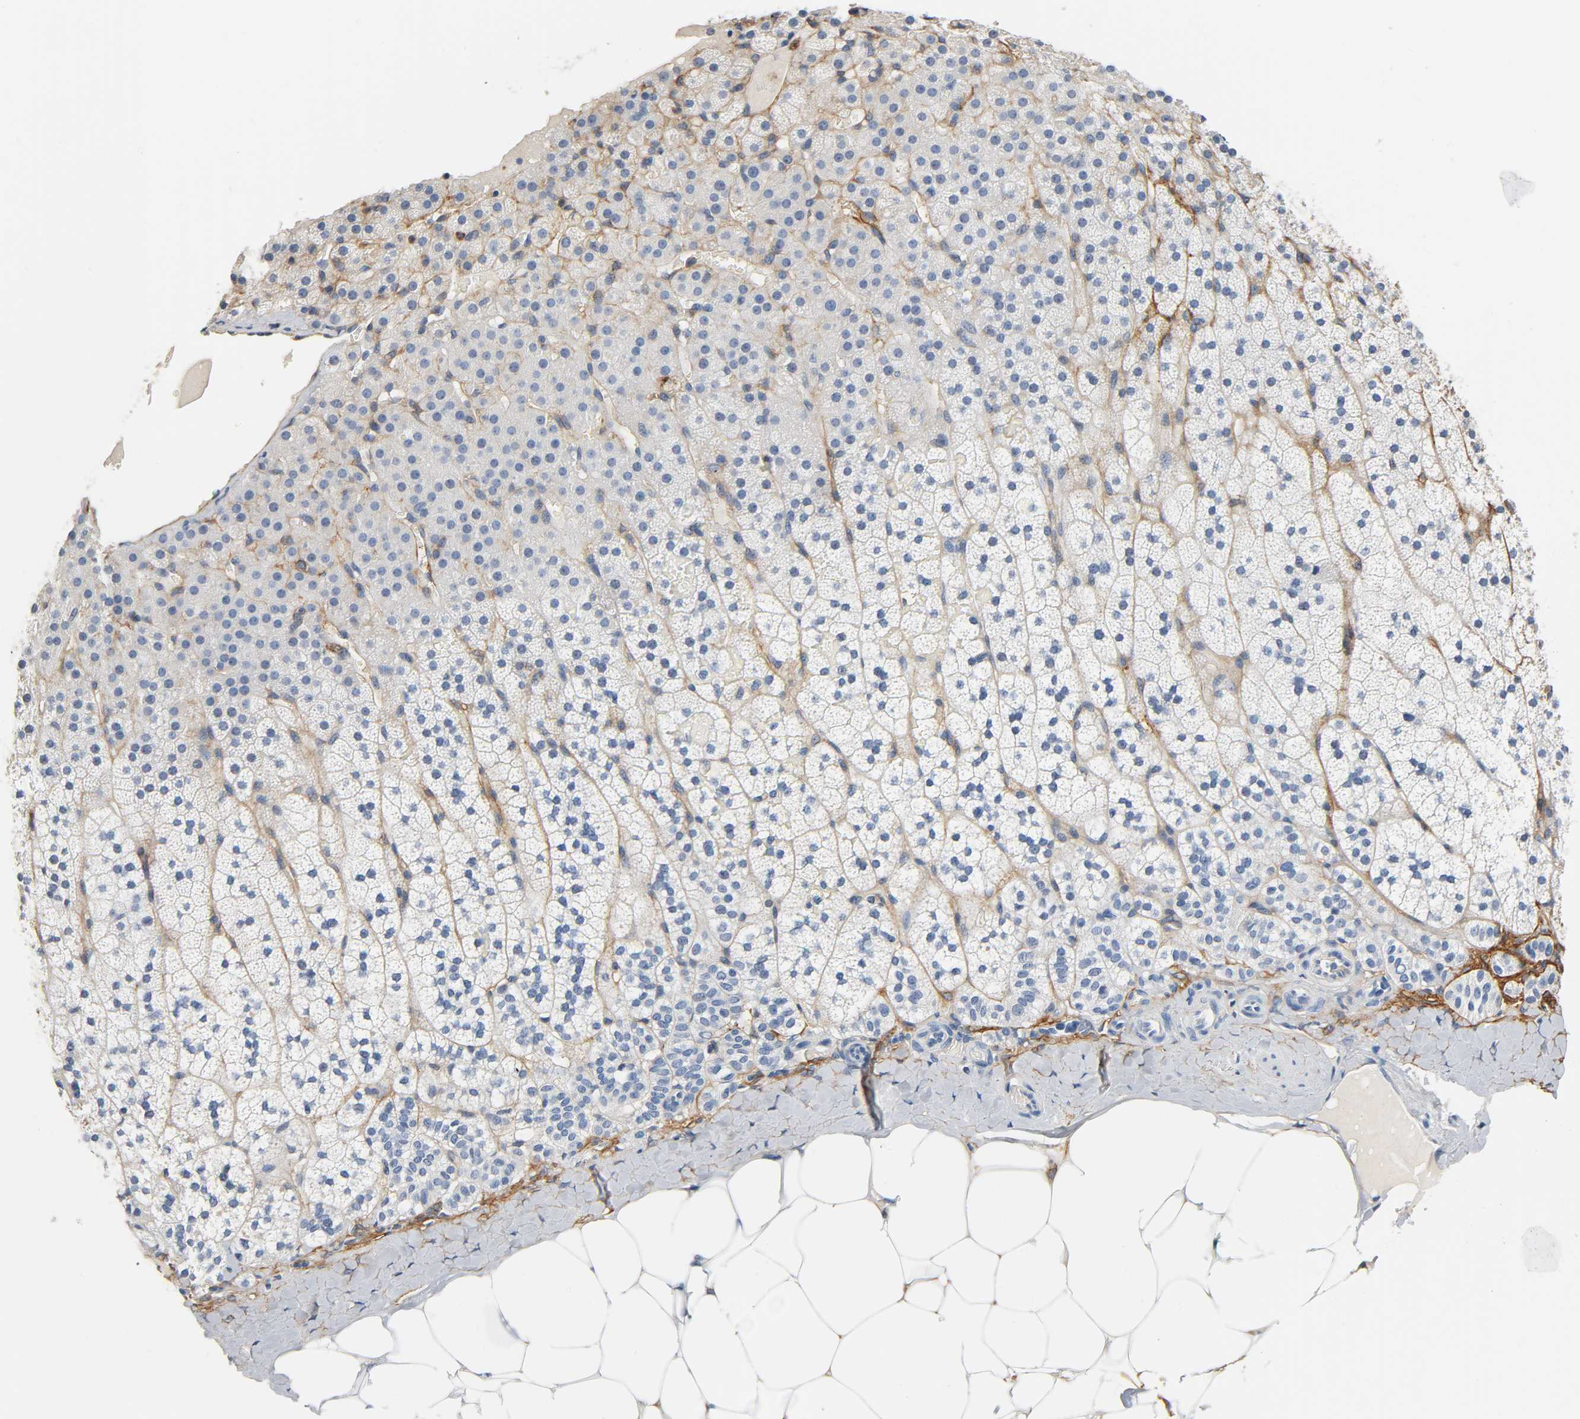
{"staining": {"intensity": "negative", "quantity": "none", "location": "none"}, "tissue": "adrenal gland", "cell_type": "Glandular cells", "image_type": "normal", "snomed": [{"axis": "morphology", "description": "Normal tissue, NOS"}, {"axis": "topography", "description": "Adrenal gland"}], "caption": "Immunohistochemical staining of unremarkable human adrenal gland shows no significant positivity in glandular cells.", "gene": "ANPEP", "patient": {"sex": "male", "age": 35}}